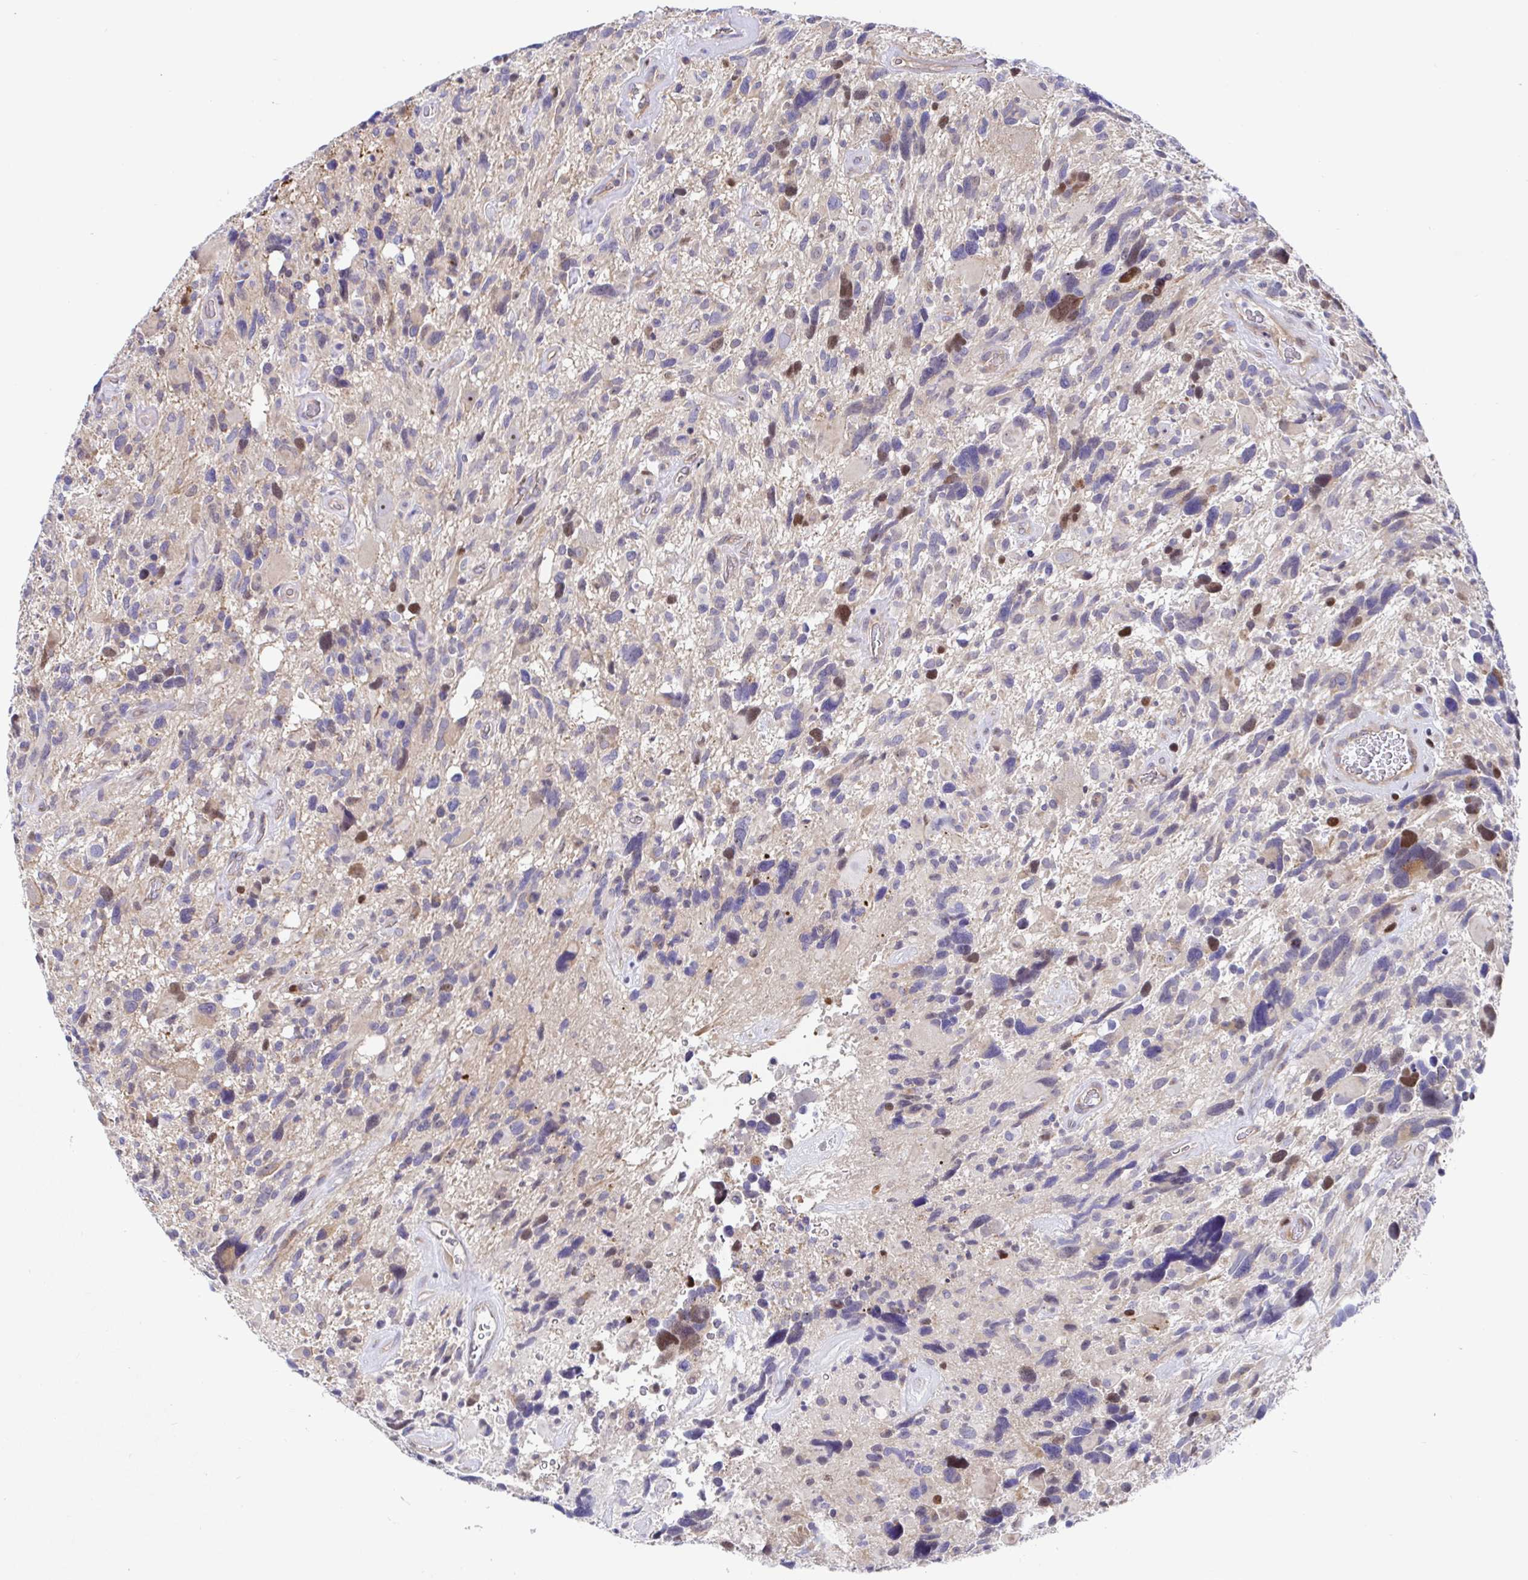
{"staining": {"intensity": "moderate", "quantity": "<25%", "location": "nuclear"}, "tissue": "glioma", "cell_type": "Tumor cells", "image_type": "cancer", "snomed": [{"axis": "morphology", "description": "Glioma, malignant, High grade"}, {"axis": "topography", "description": "Brain"}], "caption": "A photomicrograph showing moderate nuclear staining in about <25% of tumor cells in glioma, as visualized by brown immunohistochemical staining.", "gene": "TIMELESS", "patient": {"sex": "male", "age": 49}}